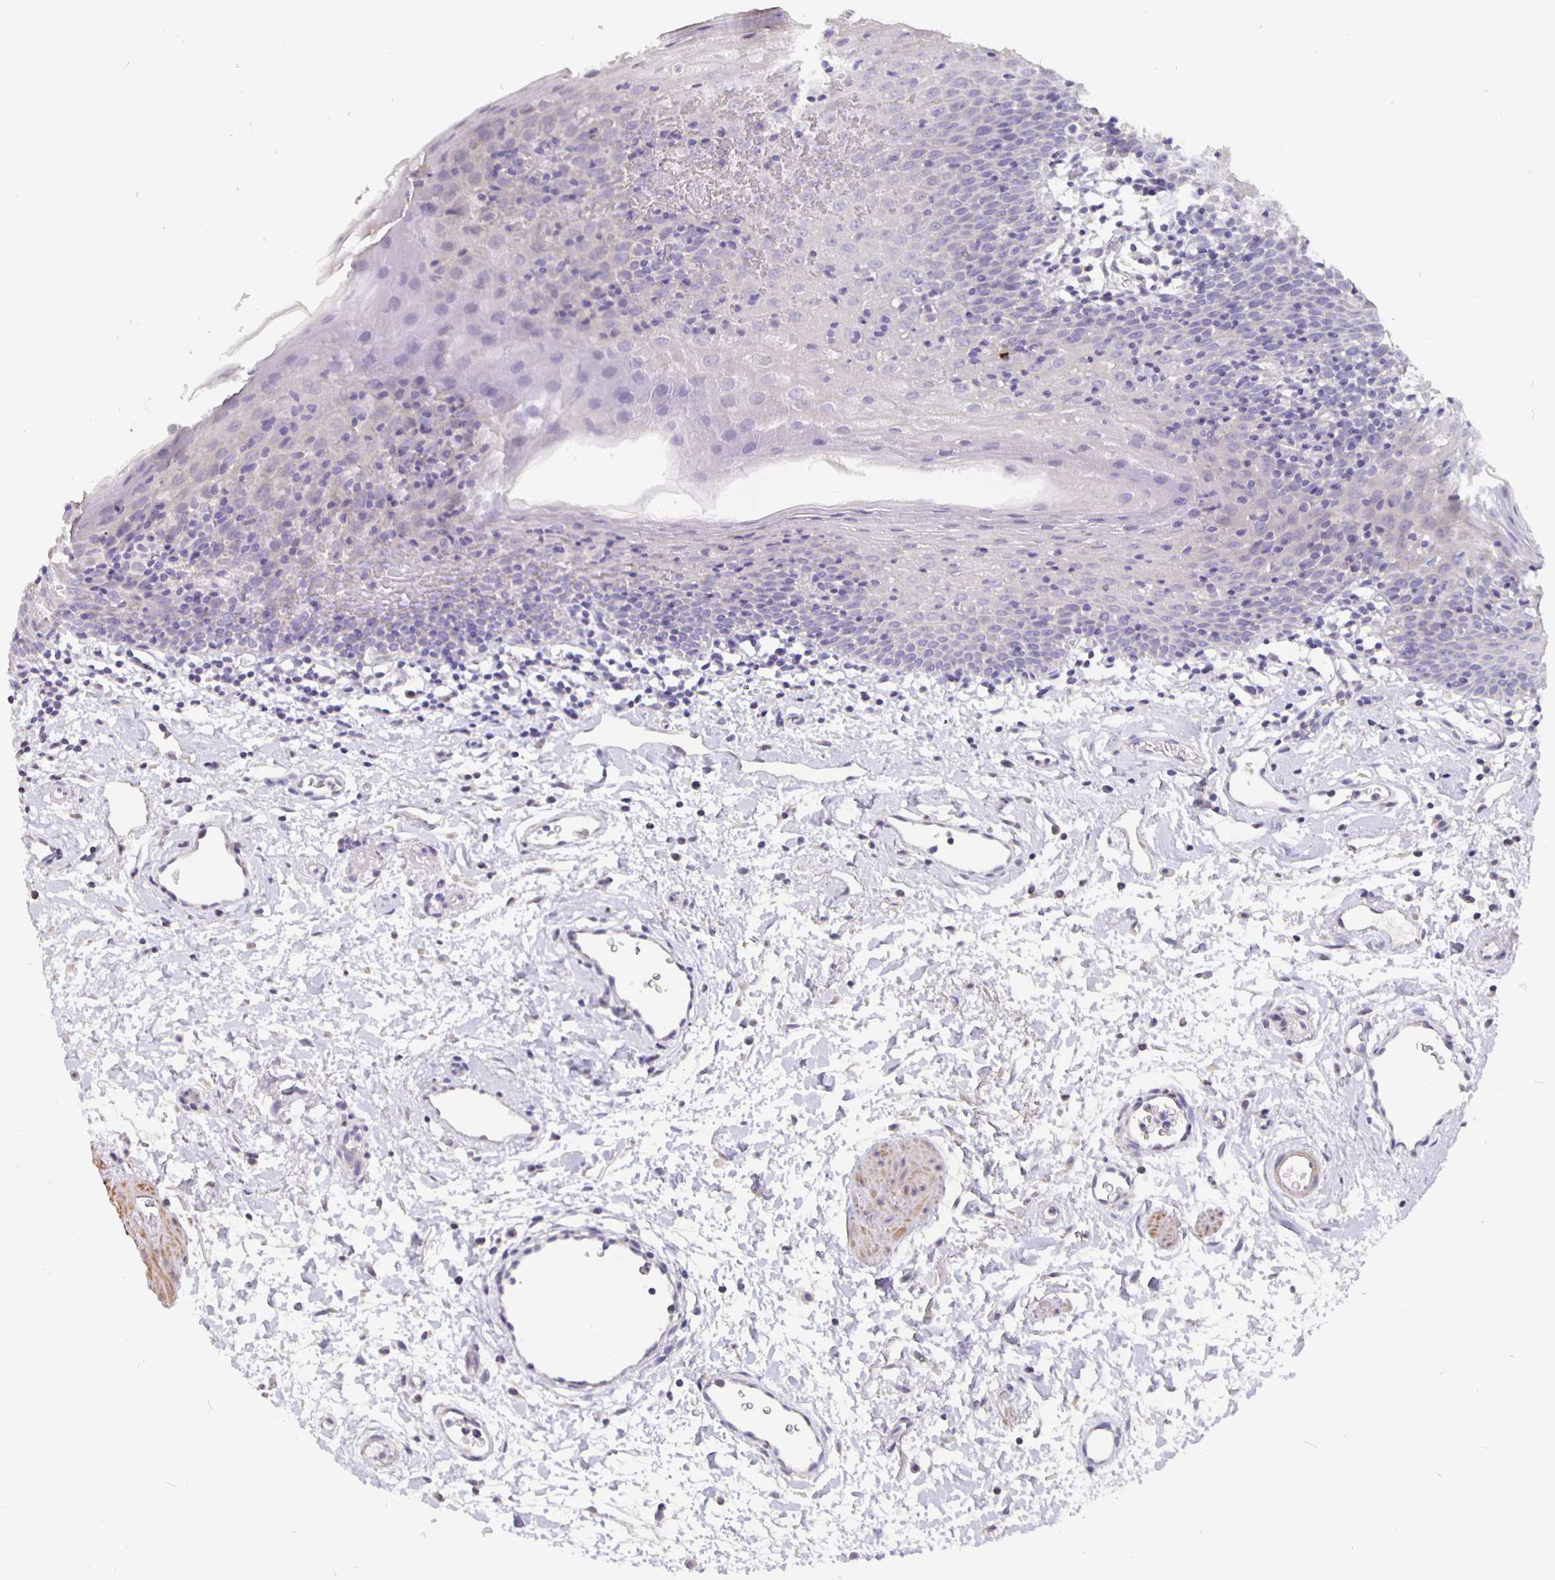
{"staining": {"intensity": "negative", "quantity": "none", "location": "none"}, "tissue": "oral mucosa", "cell_type": "Squamous epithelial cells", "image_type": "normal", "snomed": [{"axis": "morphology", "description": "Normal tissue, NOS"}, {"axis": "topography", "description": "Oral tissue"}], "caption": "This photomicrograph is of unremarkable oral mucosa stained with immunohistochemistry to label a protein in brown with the nuclei are counter-stained blue. There is no expression in squamous epithelial cells. Brightfield microscopy of immunohistochemistry stained with DAB (3,3'-diaminobenzidine) (brown) and hematoxylin (blue), captured at high magnification.", "gene": "CFAP74", "patient": {"sex": "male", "age": 66}}